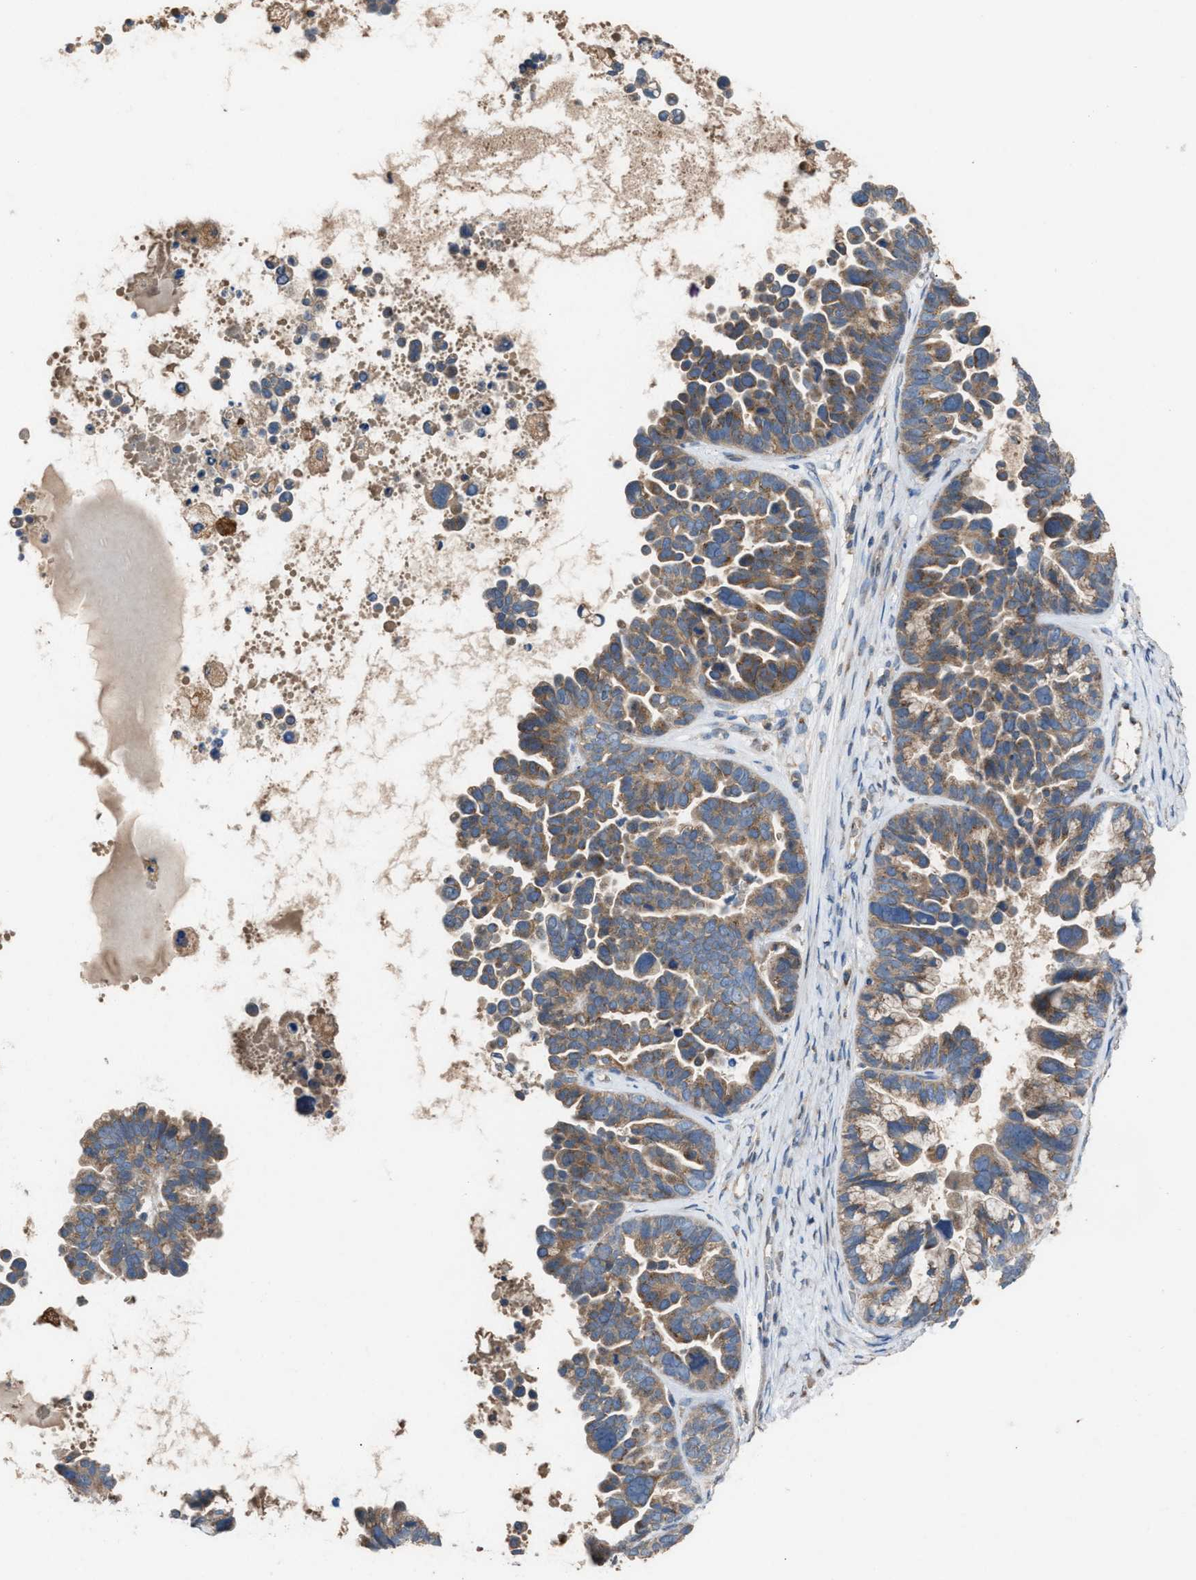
{"staining": {"intensity": "weak", "quantity": ">75%", "location": "cytoplasmic/membranous"}, "tissue": "ovarian cancer", "cell_type": "Tumor cells", "image_type": "cancer", "snomed": [{"axis": "morphology", "description": "Cystadenocarcinoma, serous, NOS"}, {"axis": "topography", "description": "Ovary"}], "caption": "The micrograph displays a brown stain indicating the presence of a protein in the cytoplasmic/membranous of tumor cells in ovarian cancer.", "gene": "TPK1", "patient": {"sex": "female", "age": 56}}